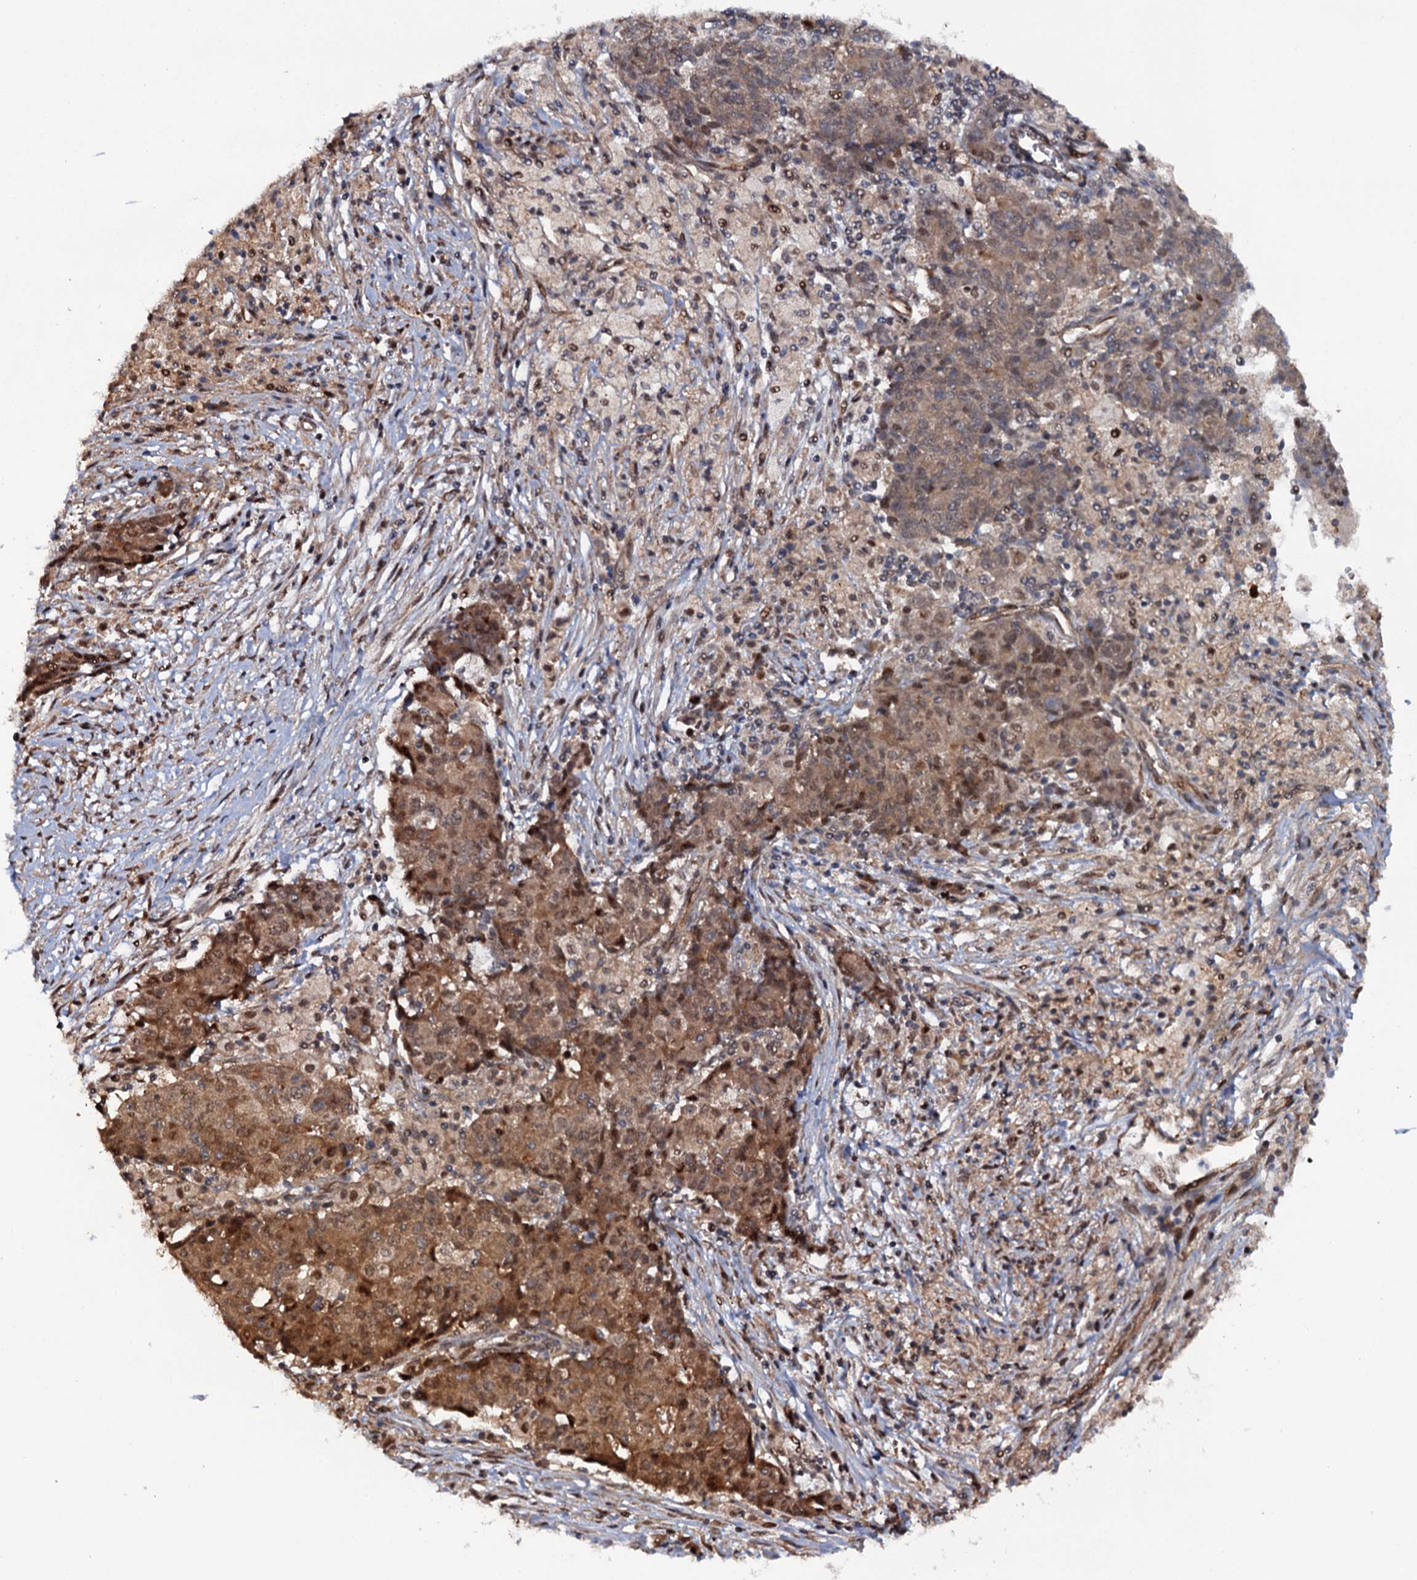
{"staining": {"intensity": "moderate", "quantity": ">75%", "location": "cytoplasmic/membranous,nuclear"}, "tissue": "ovarian cancer", "cell_type": "Tumor cells", "image_type": "cancer", "snomed": [{"axis": "morphology", "description": "Carcinoma, endometroid"}, {"axis": "topography", "description": "Ovary"}], "caption": "Approximately >75% of tumor cells in human endometroid carcinoma (ovarian) demonstrate moderate cytoplasmic/membranous and nuclear protein expression as visualized by brown immunohistochemical staining.", "gene": "CDC23", "patient": {"sex": "female", "age": 42}}